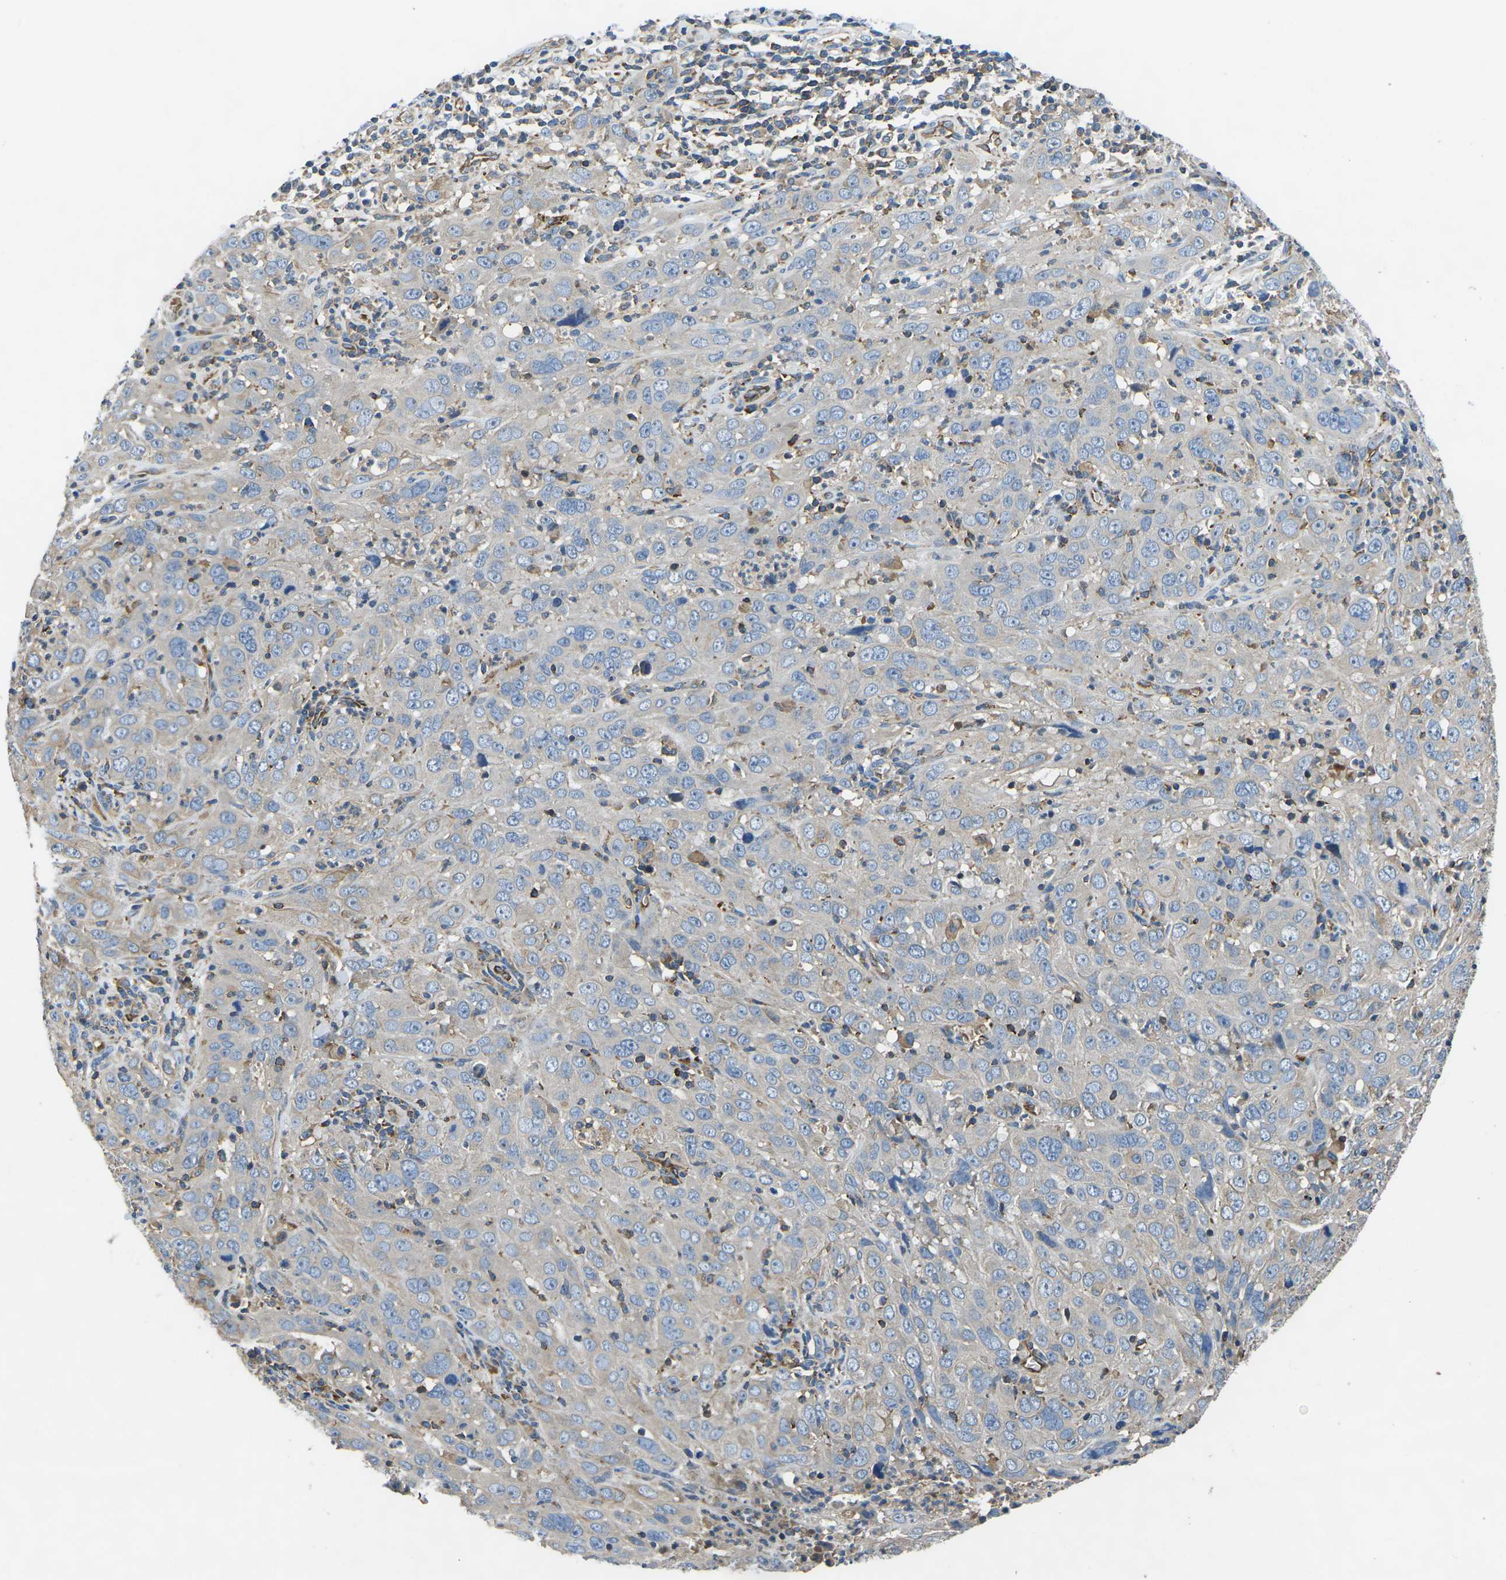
{"staining": {"intensity": "negative", "quantity": "none", "location": "none"}, "tissue": "cervical cancer", "cell_type": "Tumor cells", "image_type": "cancer", "snomed": [{"axis": "morphology", "description": "Squamous cell carcinoma, NOS"}, {"axis": "topography", "description": "Cervix"}], "caption": "The micrograph exhibits no significant expression in tumor cells of cervical cancer (squamous cell carcinoma).", "gene": "KCNJ15", "patient": {"sex": "female", "age": 32}}